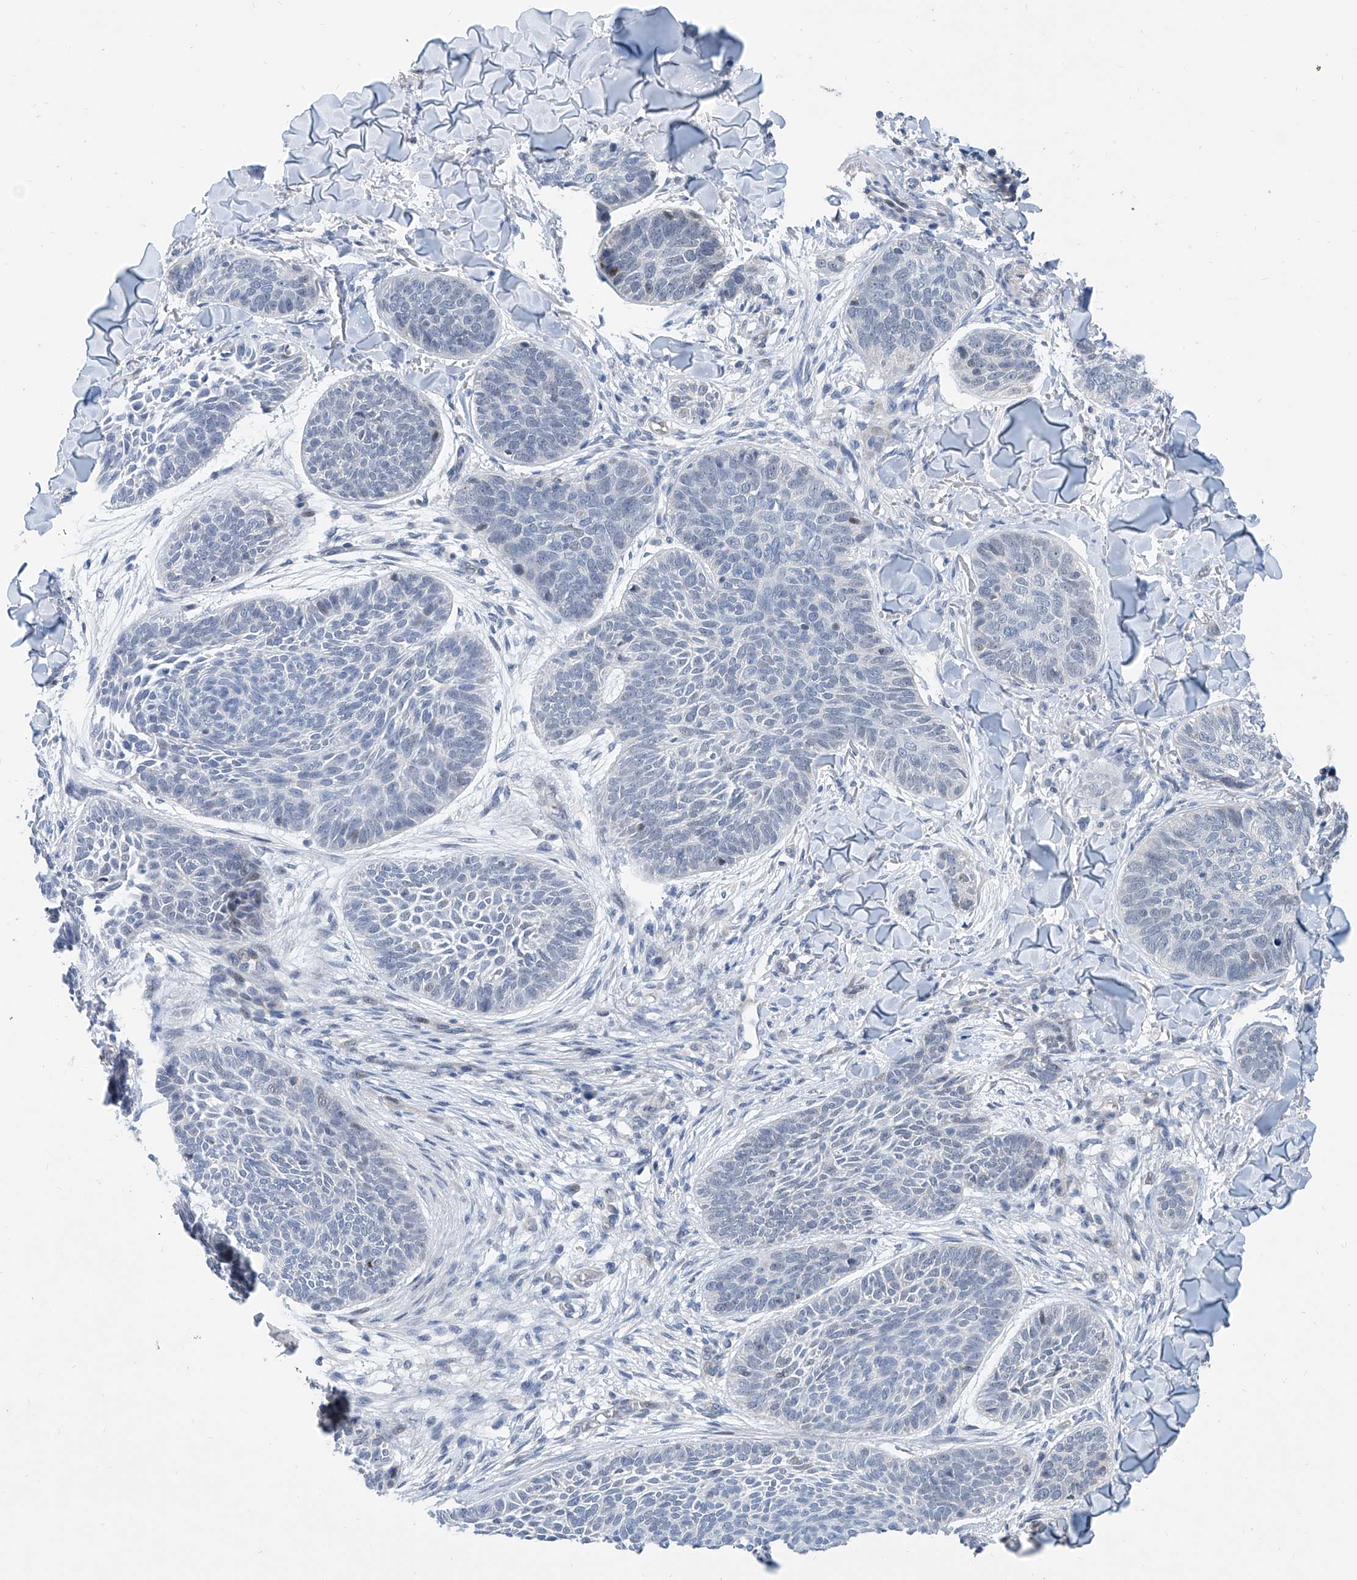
{"staining": {"intensity": "negative", "quantity": "none", "location": "none"}, "tissue": "skin cancer", "cell_type": "Tumor cells", "image_type": "cancer", "snomed": [{"axis": "morphology", "description": "Basal cell carcinoma"}, {"axis": "topography", "description": "Skin"}], "caption": "IHC micrograph of neoplastic tissue: human skin cancer stained with DAB demonstrates no significant protein positivity in tumor cells. (IHC, brightfield microscopy, high magnification).", "gene": "BPTF", "patient": {"sex": "male", "age": 85}}